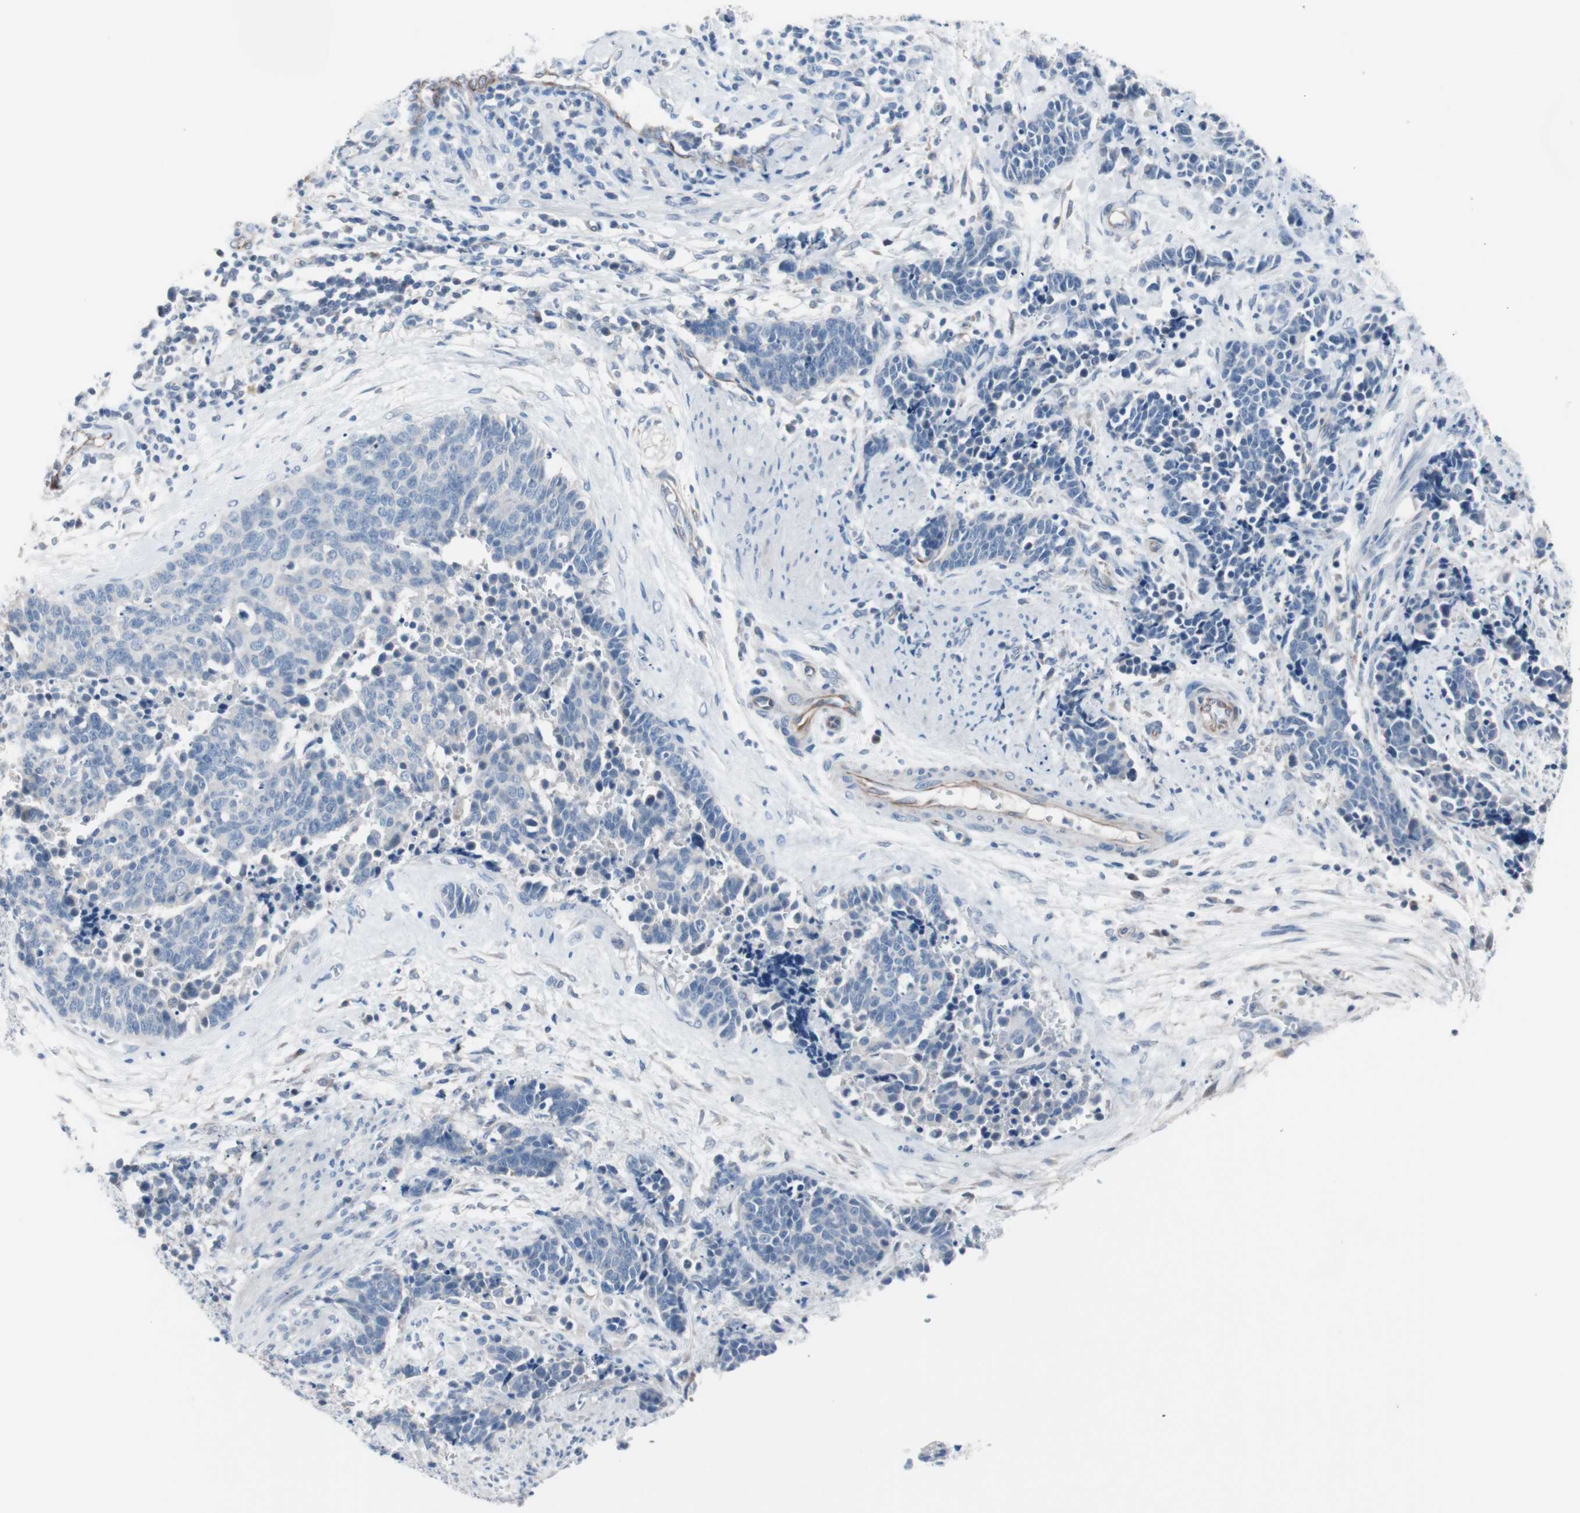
{"staining": {"intensity": "negative", "quantity": "none", "location": "none"}, "tissue": "cervical cancer", "cell_type": "Tumor cells", "image_type": "cancer", "snomed": [{"axis": "morphology", "description": "Squamous cell carcinoma, NOS"}, {"axis": "topography", "description": "Cervix"}], "caption": "Squamous cell carcinoma (cervical) stained for a protein using immunohistochemistry exhibits no staining tumor cells.", "gene": "ULBP1", "patient": {"sex": "female", "age": 35}}